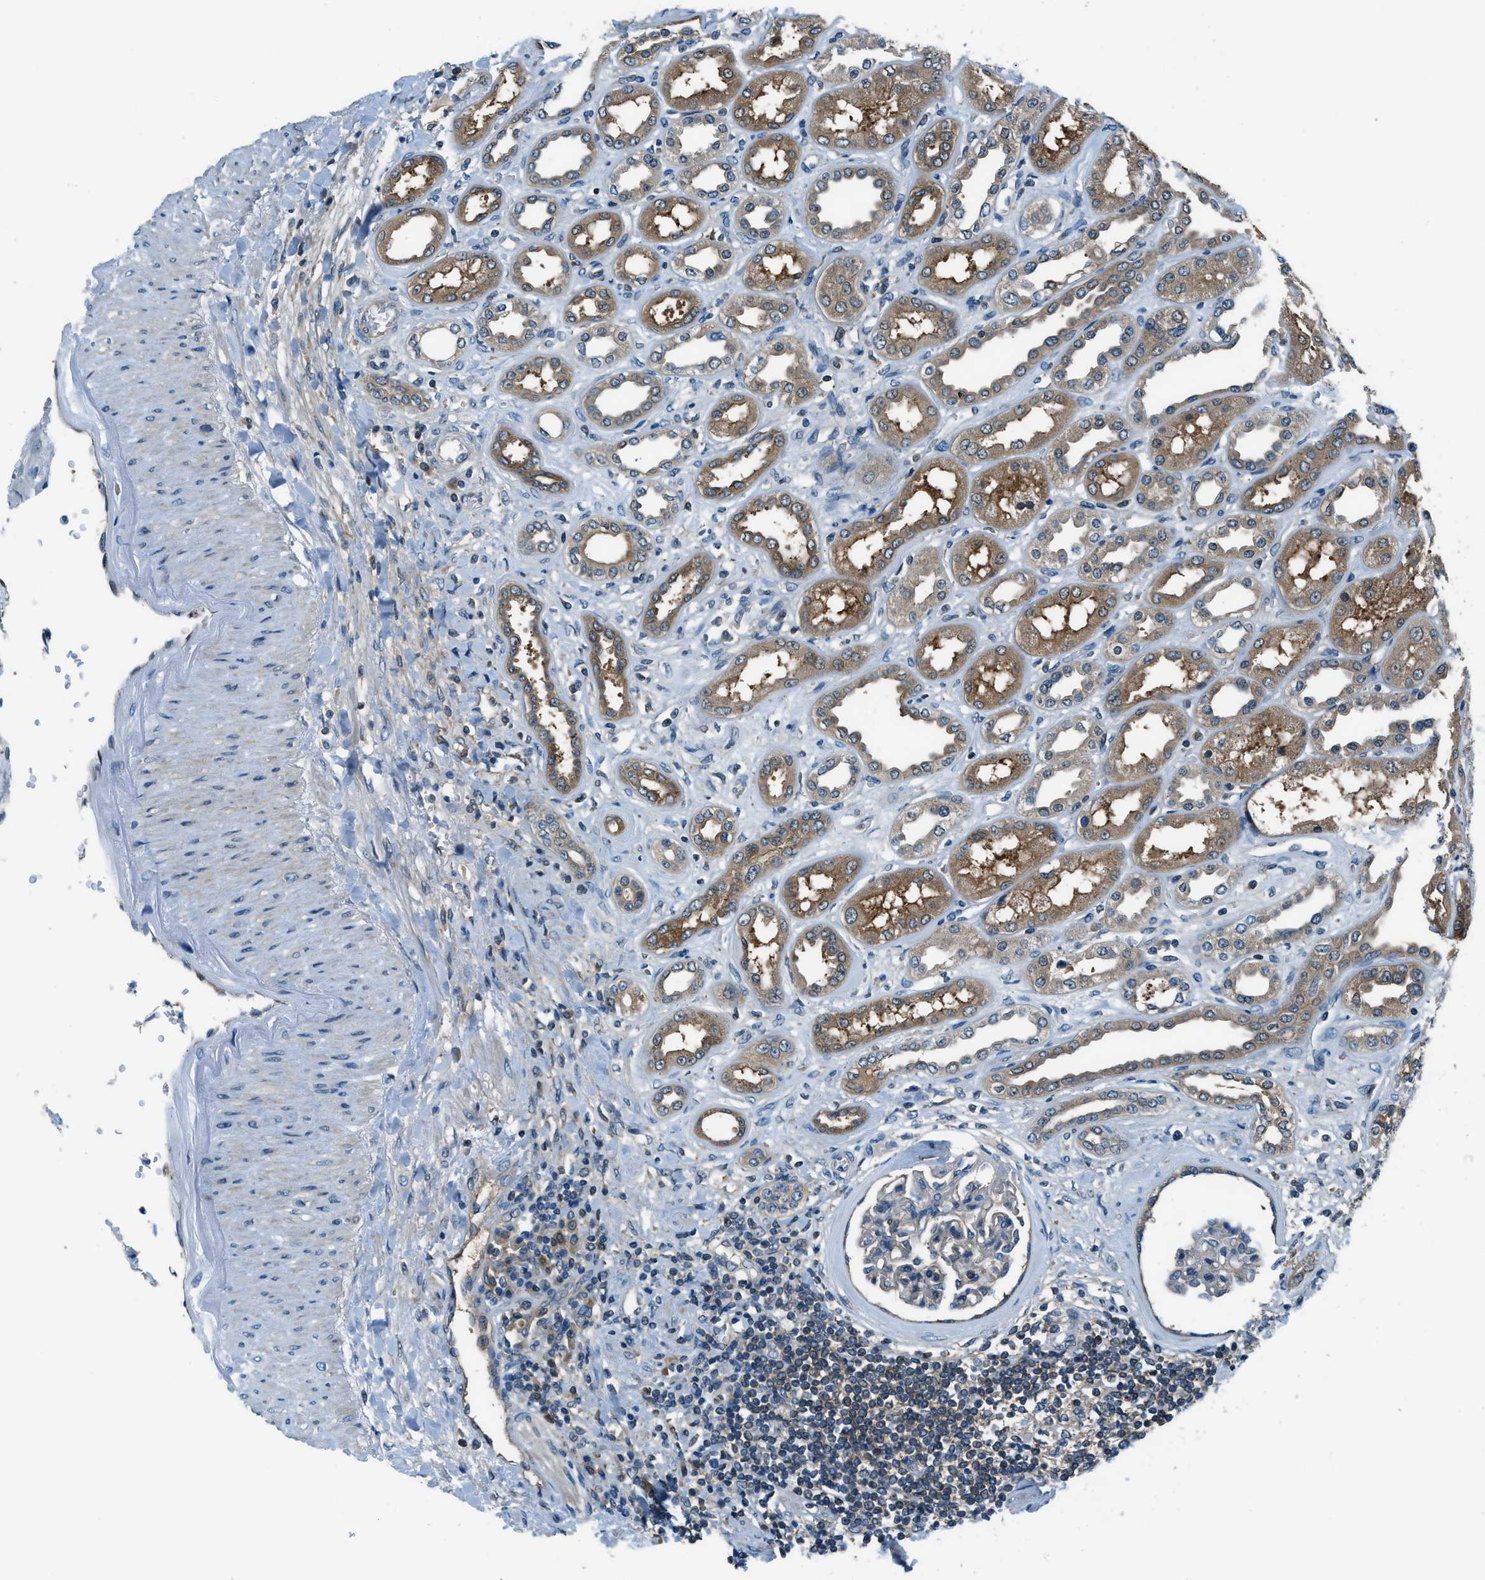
{"staining": {"intensity": "weak", "quantity": "<25%", "location": "cytoplasmic/membranous"}, "tissue": "kidney", "cell_type": "Cells in glomeruli", "image_type": "normal", "snomed": [{"axis": "morphology", "description": "Normal tissue, NOS"}, {"axis": "topography", "description": "Kidney"}], "caption": "Normal kidney was stained to show a protein in brown. There is no significant staining in cells in glomeruli. (DAB IHC visualized using brightfield microscopy, high magnification).", "gene": "HEBP2", "patient": {"sex": "male", "age": 59}}